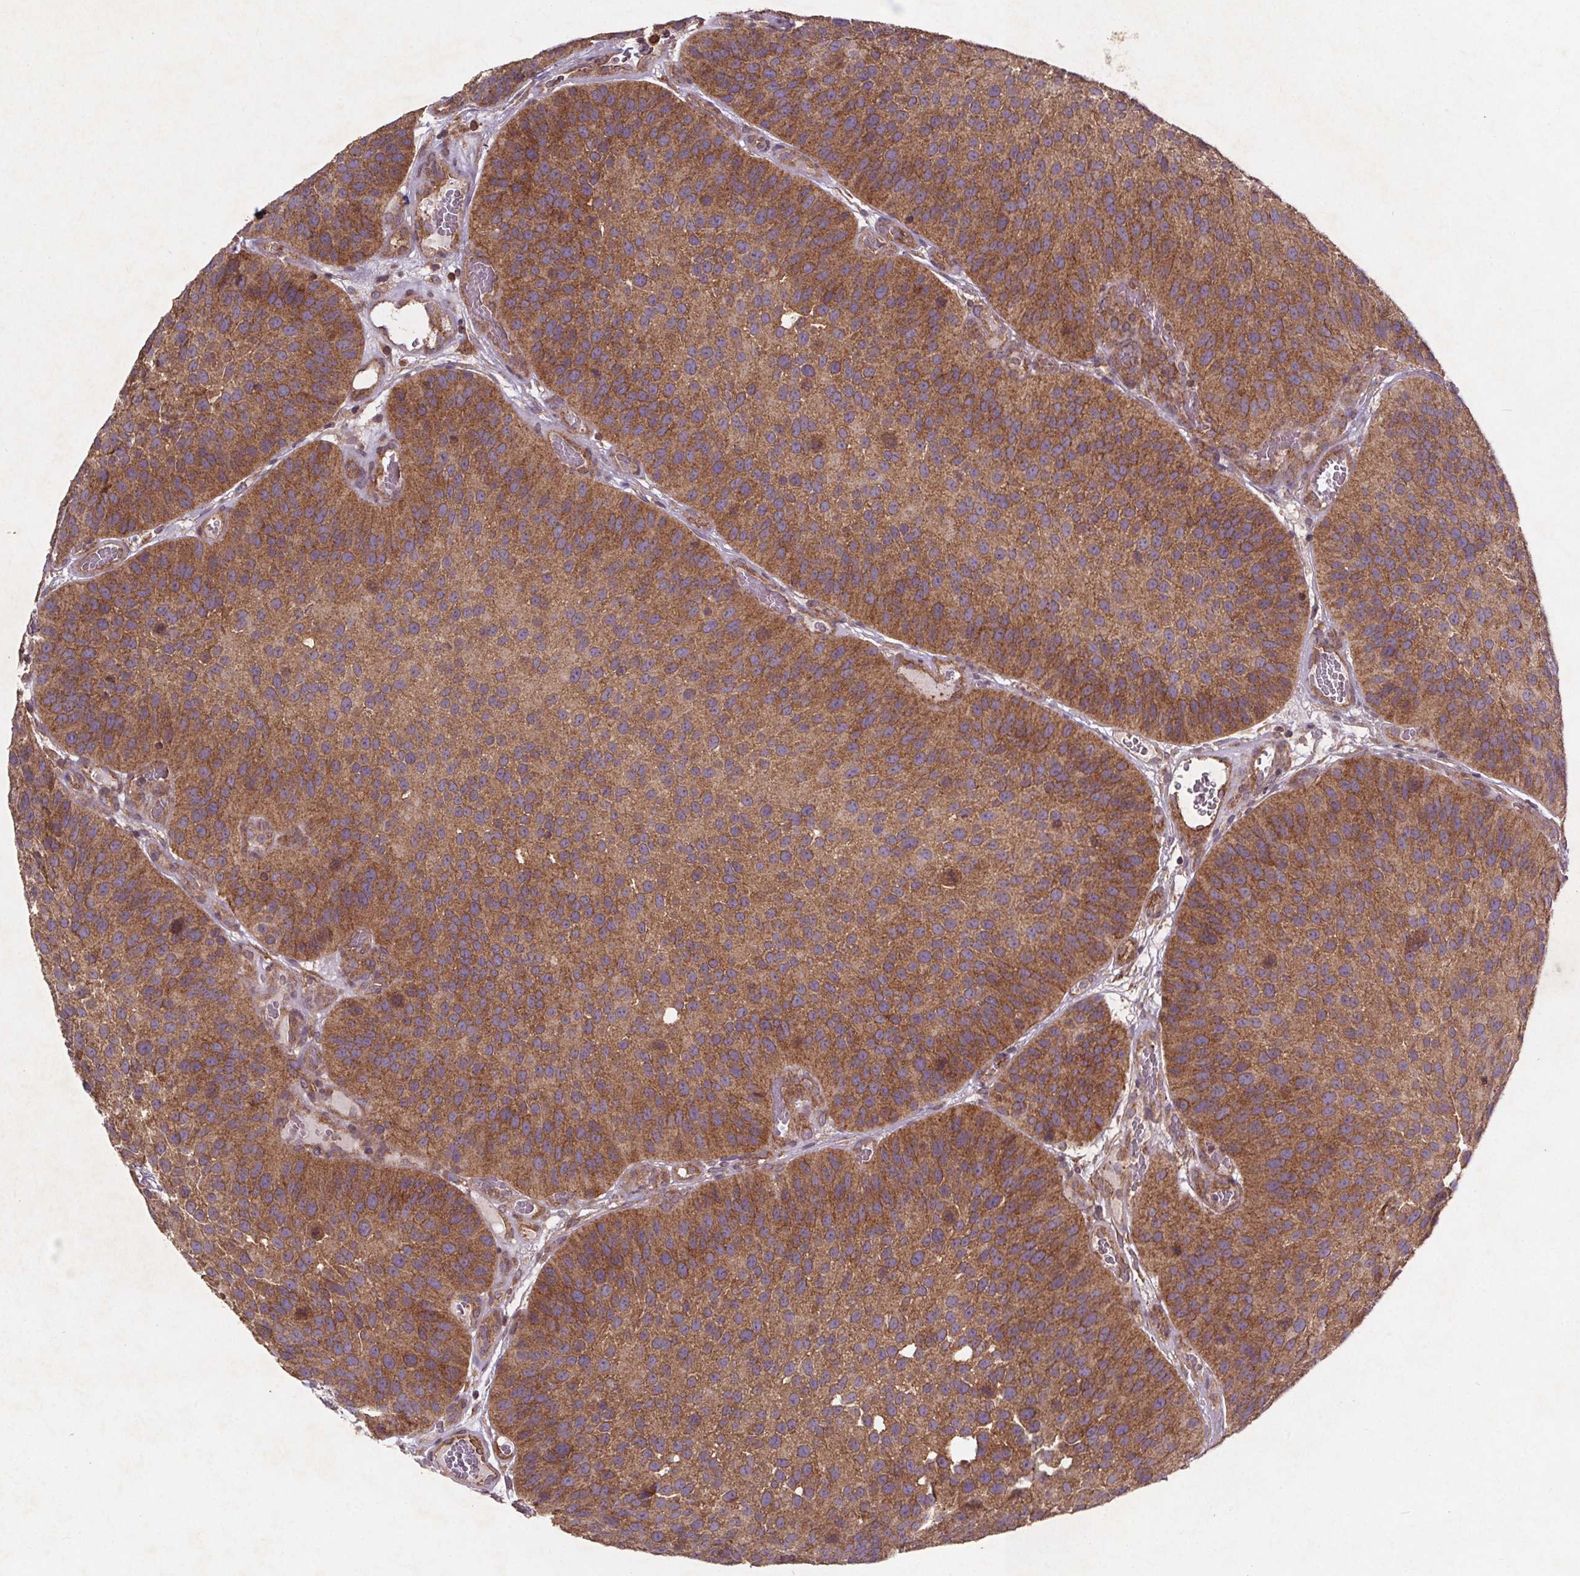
{"staining": {"intensity": "strong", "quantity": ">75%", "location": "cytoplasmic/membranous"}, "tissue": "urothelial cancer", "cell_type": "Tumor cells", "image_type": "cancer", "snomed": [{"axis": "morphology", "description": "Urothelial carcinoma, Low grade"}, {"axis": "topography", "description": "Urinary bladder"}], "caption": "Protein expression analysis of urothelial cancer exhibits strong cytoplasmic/membranous expression in about >75% of tumor cells.", "gene": "STRN3", "patient": {"sex": "male", "age": 76}}